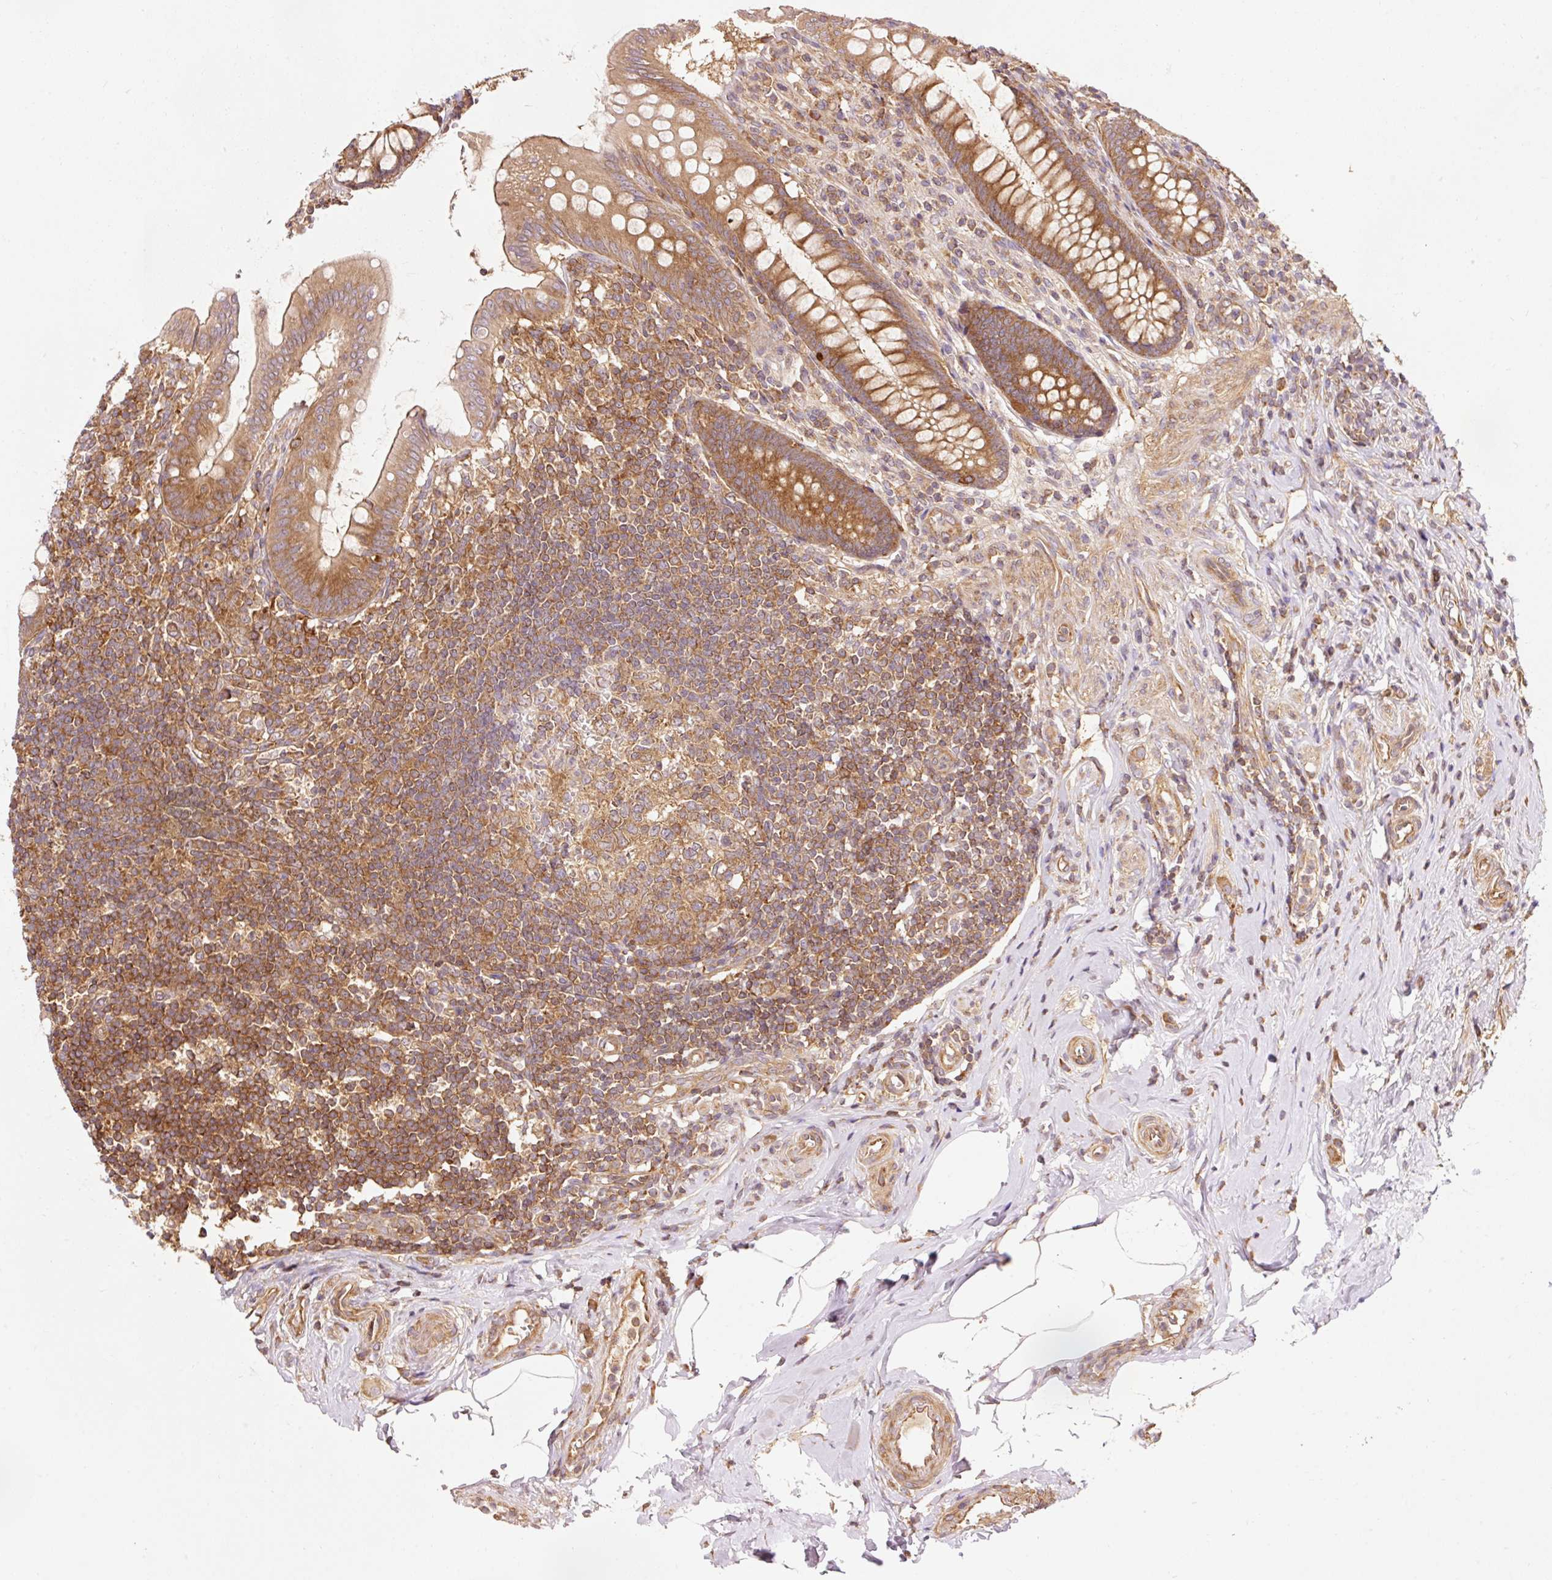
{"staining": {"intensity": "strong", "quantity": ">75%", "location": "cytoplasmic/membranous"}, "tissue": "appendix", "cell_type": "Glandular cells", "image_type": "normal", "snomed": [{"axis": "morphology", "description": "Normal tissue, NOS"}, {"axis": "topography", "description": "Appendix"}], "caption": "This is an image of immunohistochemistry (IHC) staining of benign appendix, which shows strong positivity in the cytoplasmic/membranous of glandular cells.", "gene": "PDAP1", "patient": {"sex": "female", "age": 51}}